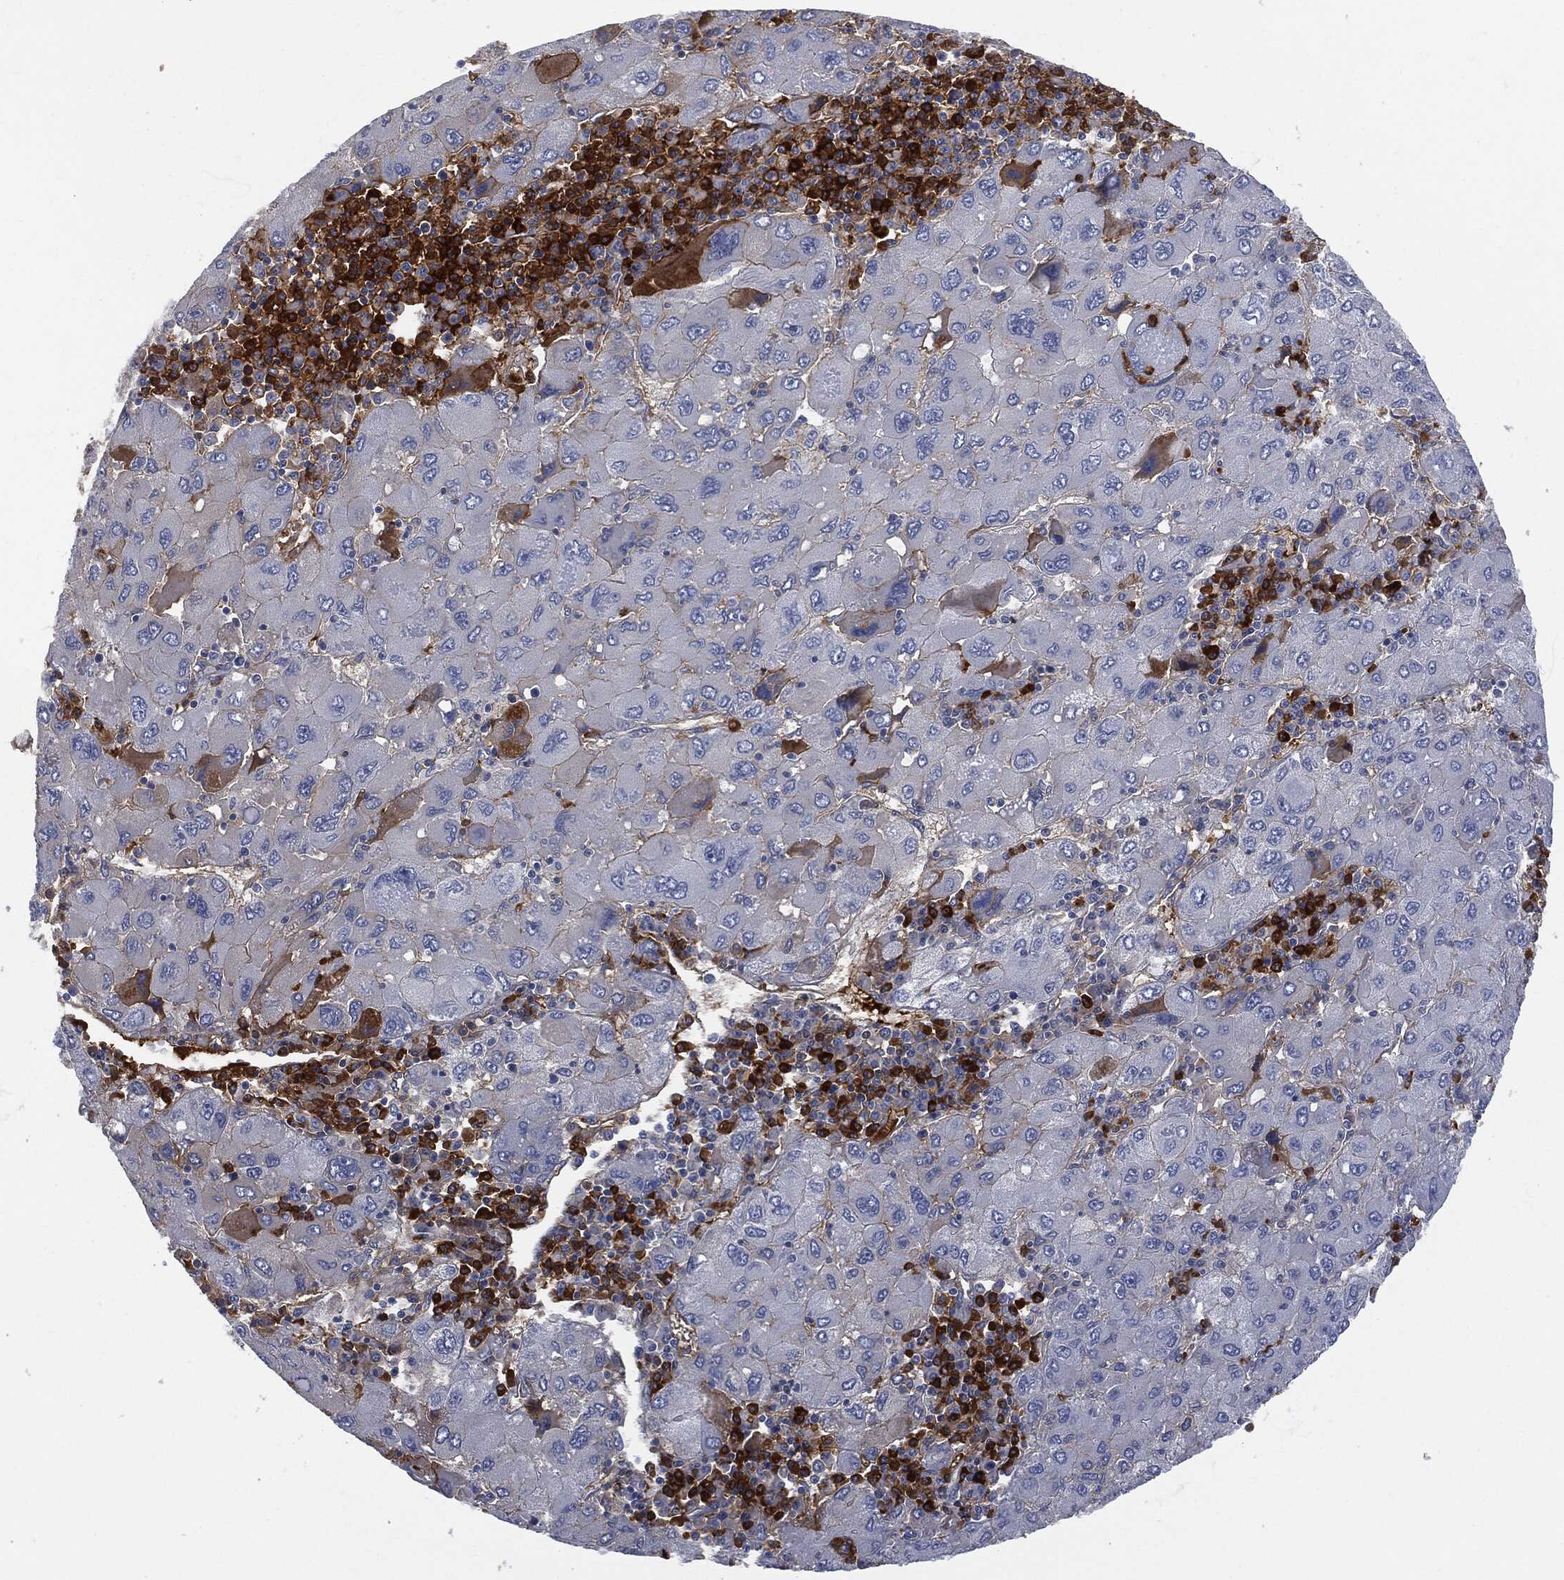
{"staining": {"intensity": "weak", "quantity": "<25%", "location": "cytoplasmic/membranous"}, "tissue": "liver cancer", "cell_type": "Tumor cells", "image_type": "cancer", "snomed": [{"axis": "morphology", "description": "Carcinoma, Hepatocellular, NOS"}, {"axis": "topography", "description": "Liver"}], "caption": "Protein analysis of liver cancer (hepatocellular carcinoma) shows no significant positivity in tumor cells. (IHC, brightfield microscopy, high magnification).", "gene": "BTK", "patient": {"sex": "male", "age": 75}}